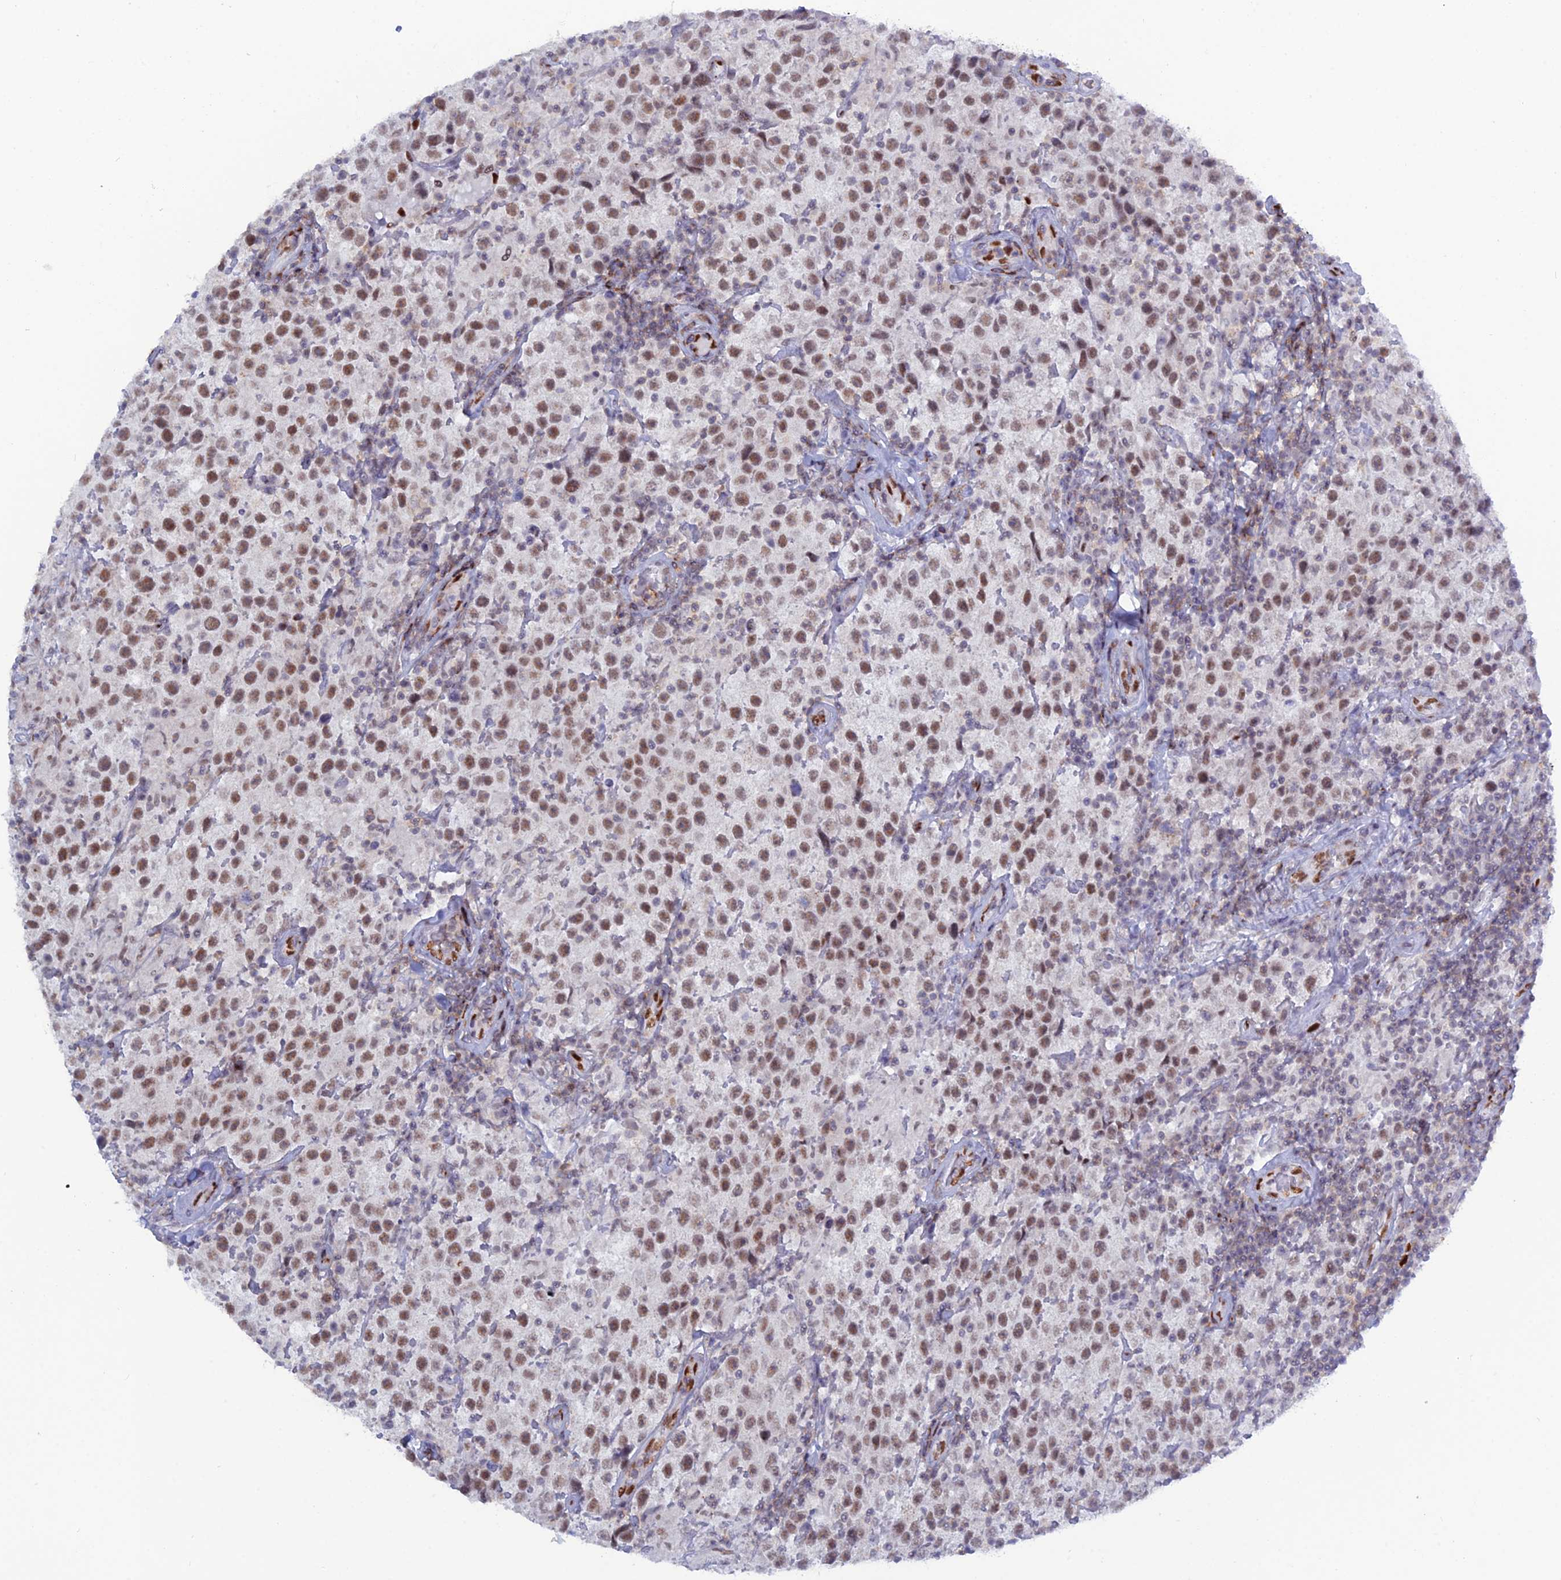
{"staining": {"intensity": "moderate", "quantity": ">75%", "location": "nuclear"}, "tissue": "testis cancer", "cell_type": "Tumor cells", "image_type": "cancer", "snomed": [{"axis": "morphology", "description": "Seminoma, NOS"}, {"axis": "morphology", "description": "Carcinoma, Embryonal, NOS"}, {"axis": "topography", "description": "Testis"}], "caption": "A micrograph of human testis cancer stained for a protein demonstrates moderate nuclear brown staining in tumor cells.", "gene": "NOL4L", "patient": {"sex": "male", "age": 41}}